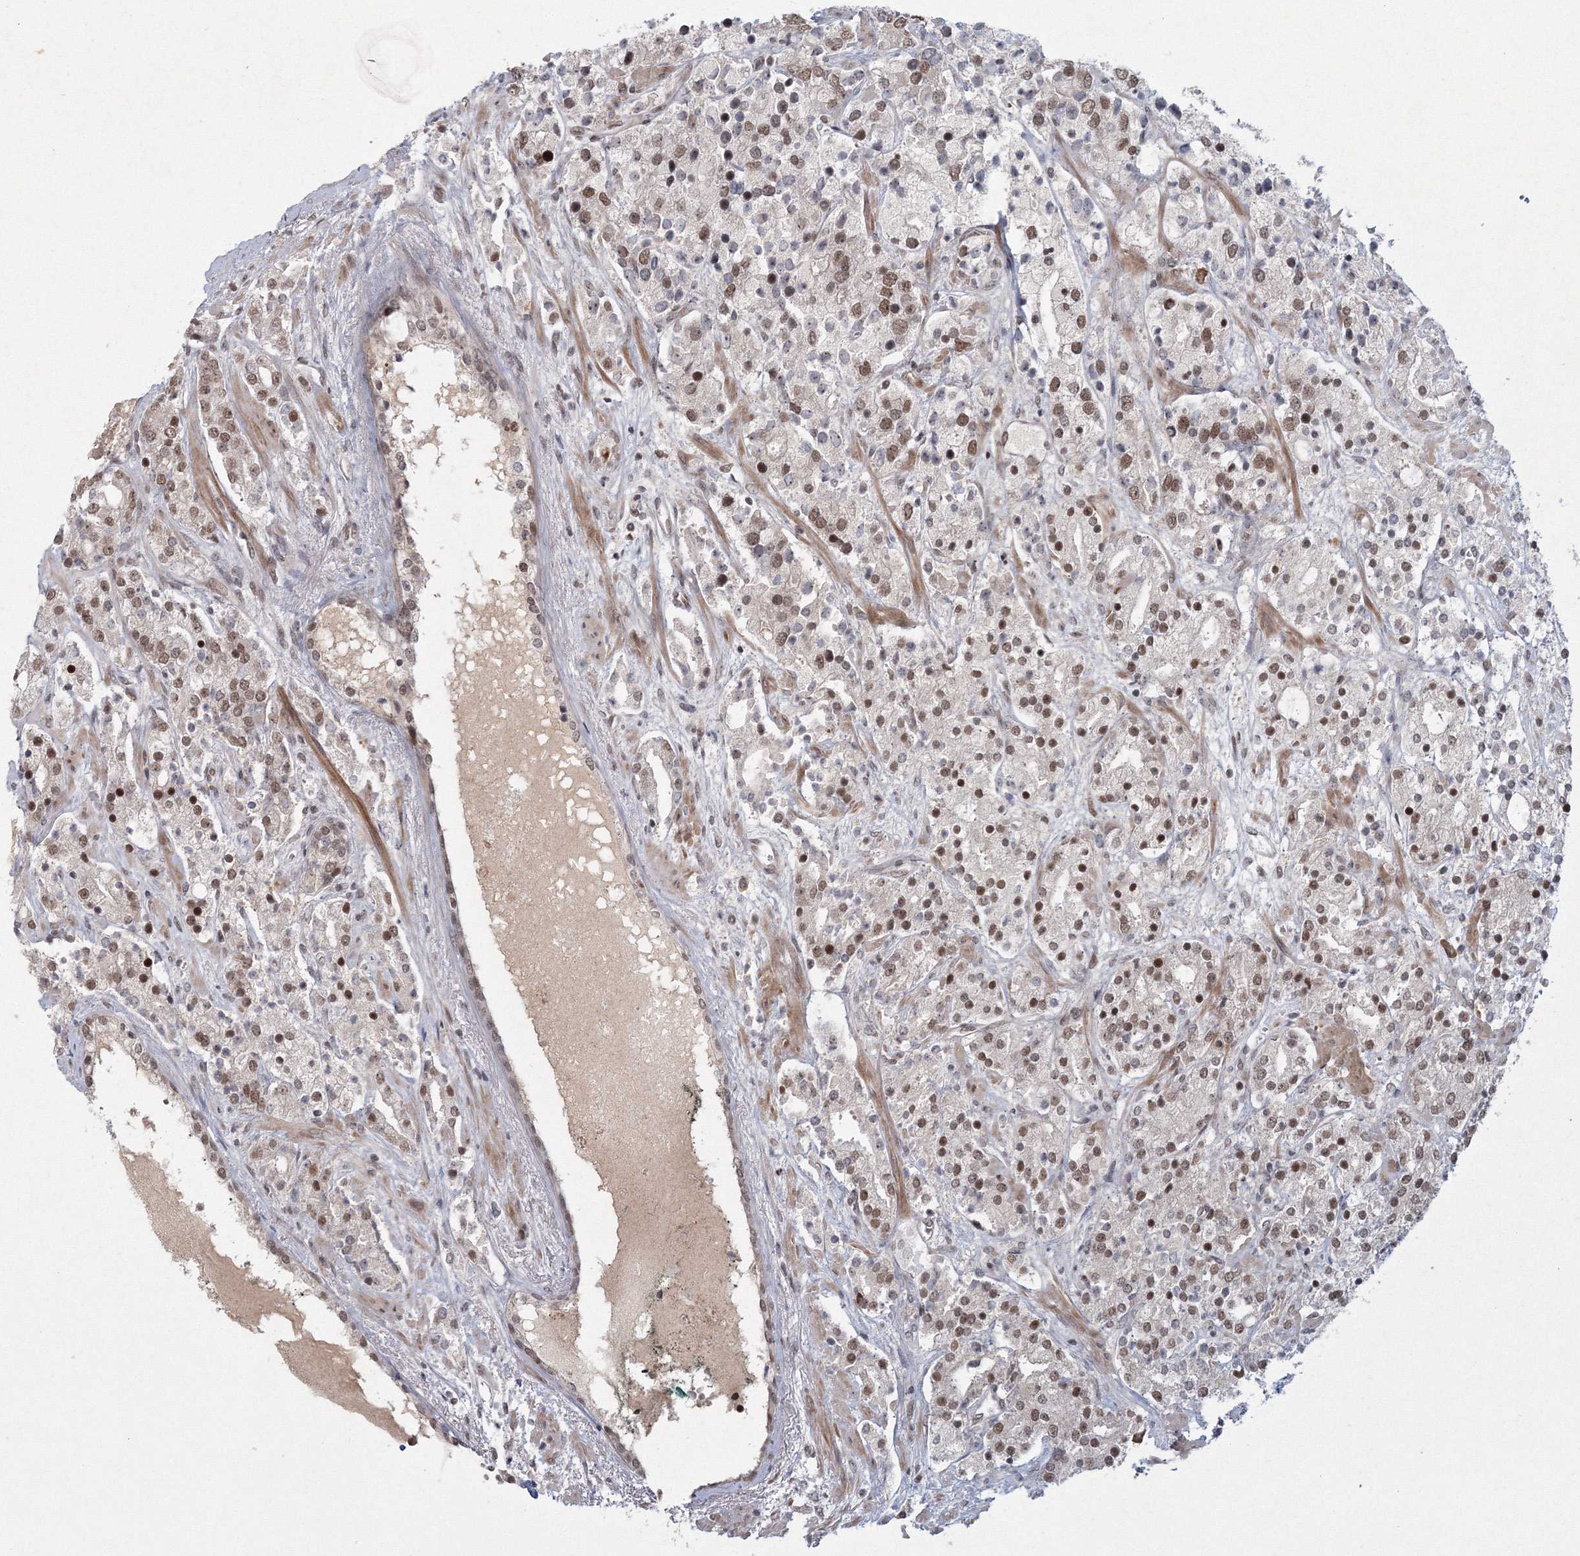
{"staining": {"intensity": "moderate", "quantity": ">75%", "location": "nuclear"}, "tissue": "prostate cancer", "cell_type": "Tumor cells", "image_type": "cancer", "snomed": [{"axis": "morphology", "description": "Adenocarcinoma, High grade"}, {"axis": "topography", "description": "Prostate"}], "caption": "Approximately >75% of tumor cells in human high-grade adenocarcinoma (prostate) exhibit moderate nuclear protein positivity as visualized by brown immunohistochemical staining.", "gene": "C3orf33", "patient": {"sex": "male", "age": 71}}